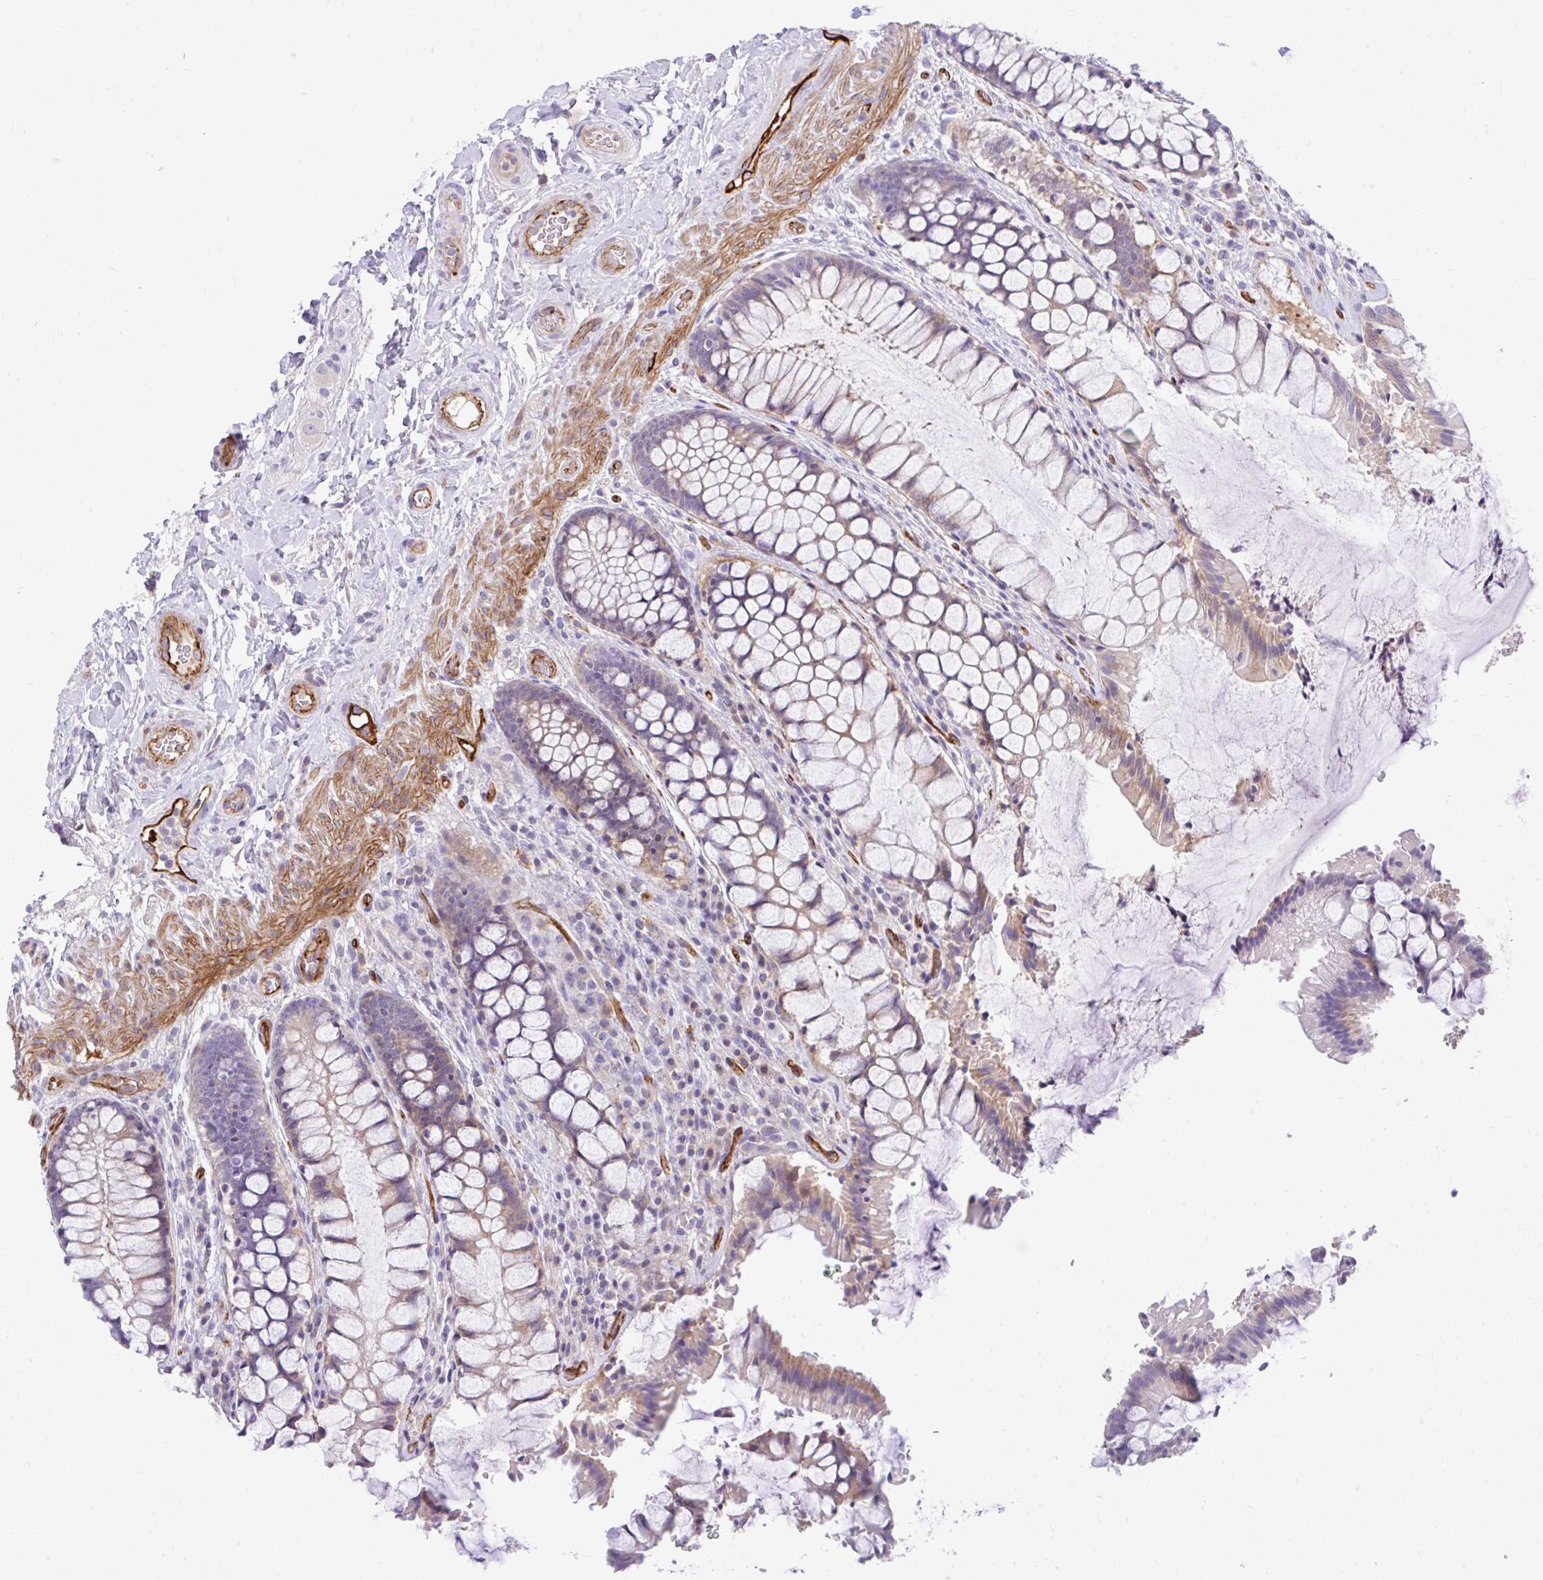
{"staining": {"intensity": "moderate", "quantity": "25%-75%", "location": "cytoplasmic/membranous"}, "tissue": "rectum", "cell_type": "Glandular cells", "image_type": "normal", "snomed": [{"axis": "morphology", "description": "Normal tissue, NOS"}, {"axis": "topography", "description": "Rectum"}], "caption": "Immunohistochemistry of benign human rectum demonstrates medium levels of moderate cytoplasmic/membranous positivity in approximately 25%-75% of glandular cells.", "gene": "ESPNL", "patient": {"sex": "female", "age": 58}}